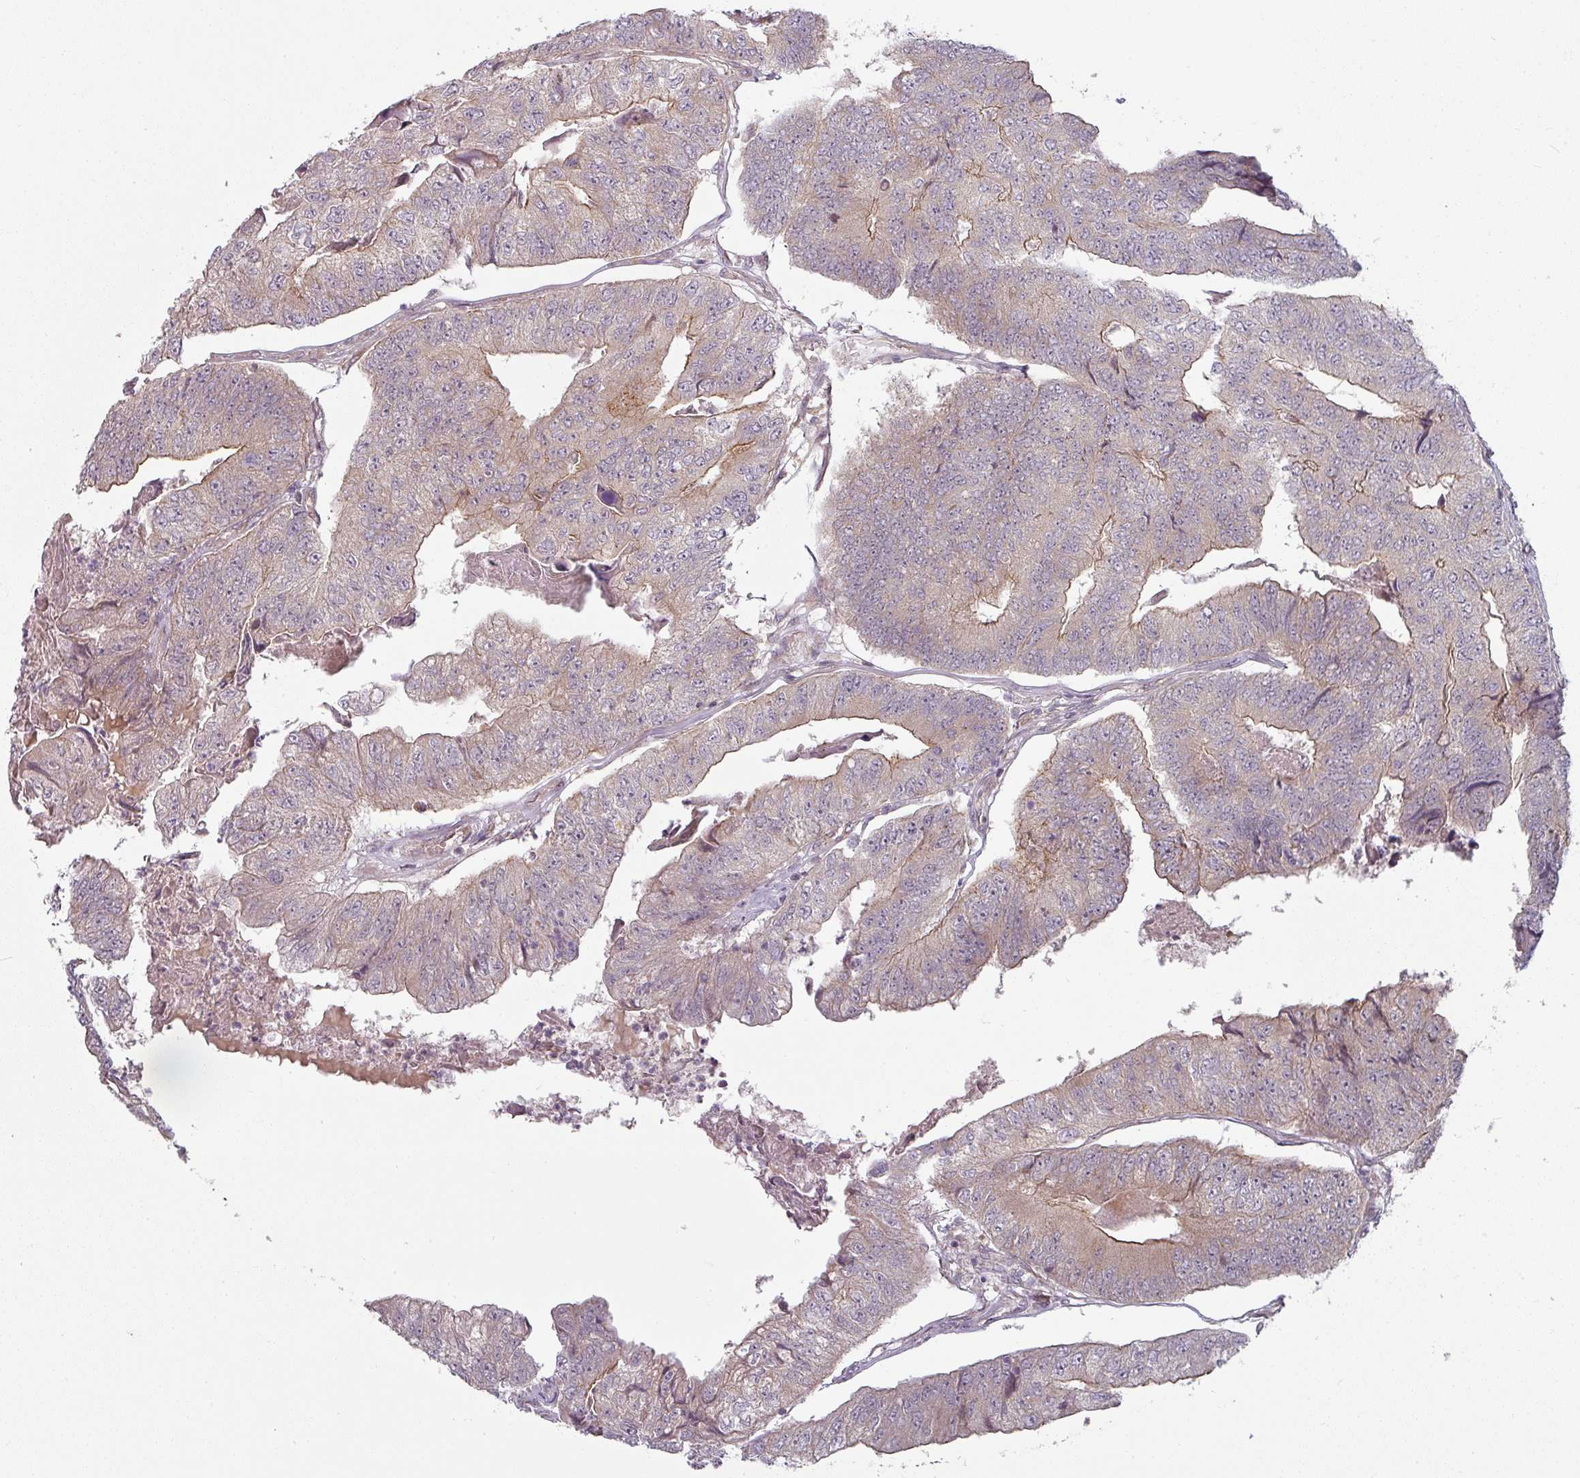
{"staining": {"intensity": "weak", "quantity": "<25%", "location": "cytoplasmic/membranous"}, "tissue": "colorectal cancer", "cell_type": "Tumor cells", "image_type": "cancer", "snomed": [{"axis": "morphology", "description": "Adenocarcinoma, NOS"}, {"axis": "topography", "description": "Colon"}], "caption": "Tumor cells are negative for brown protein staining in colorectal cancer.", "gene": "PLEKHJ1", "patient": {"sex": "female", "age": 67}}